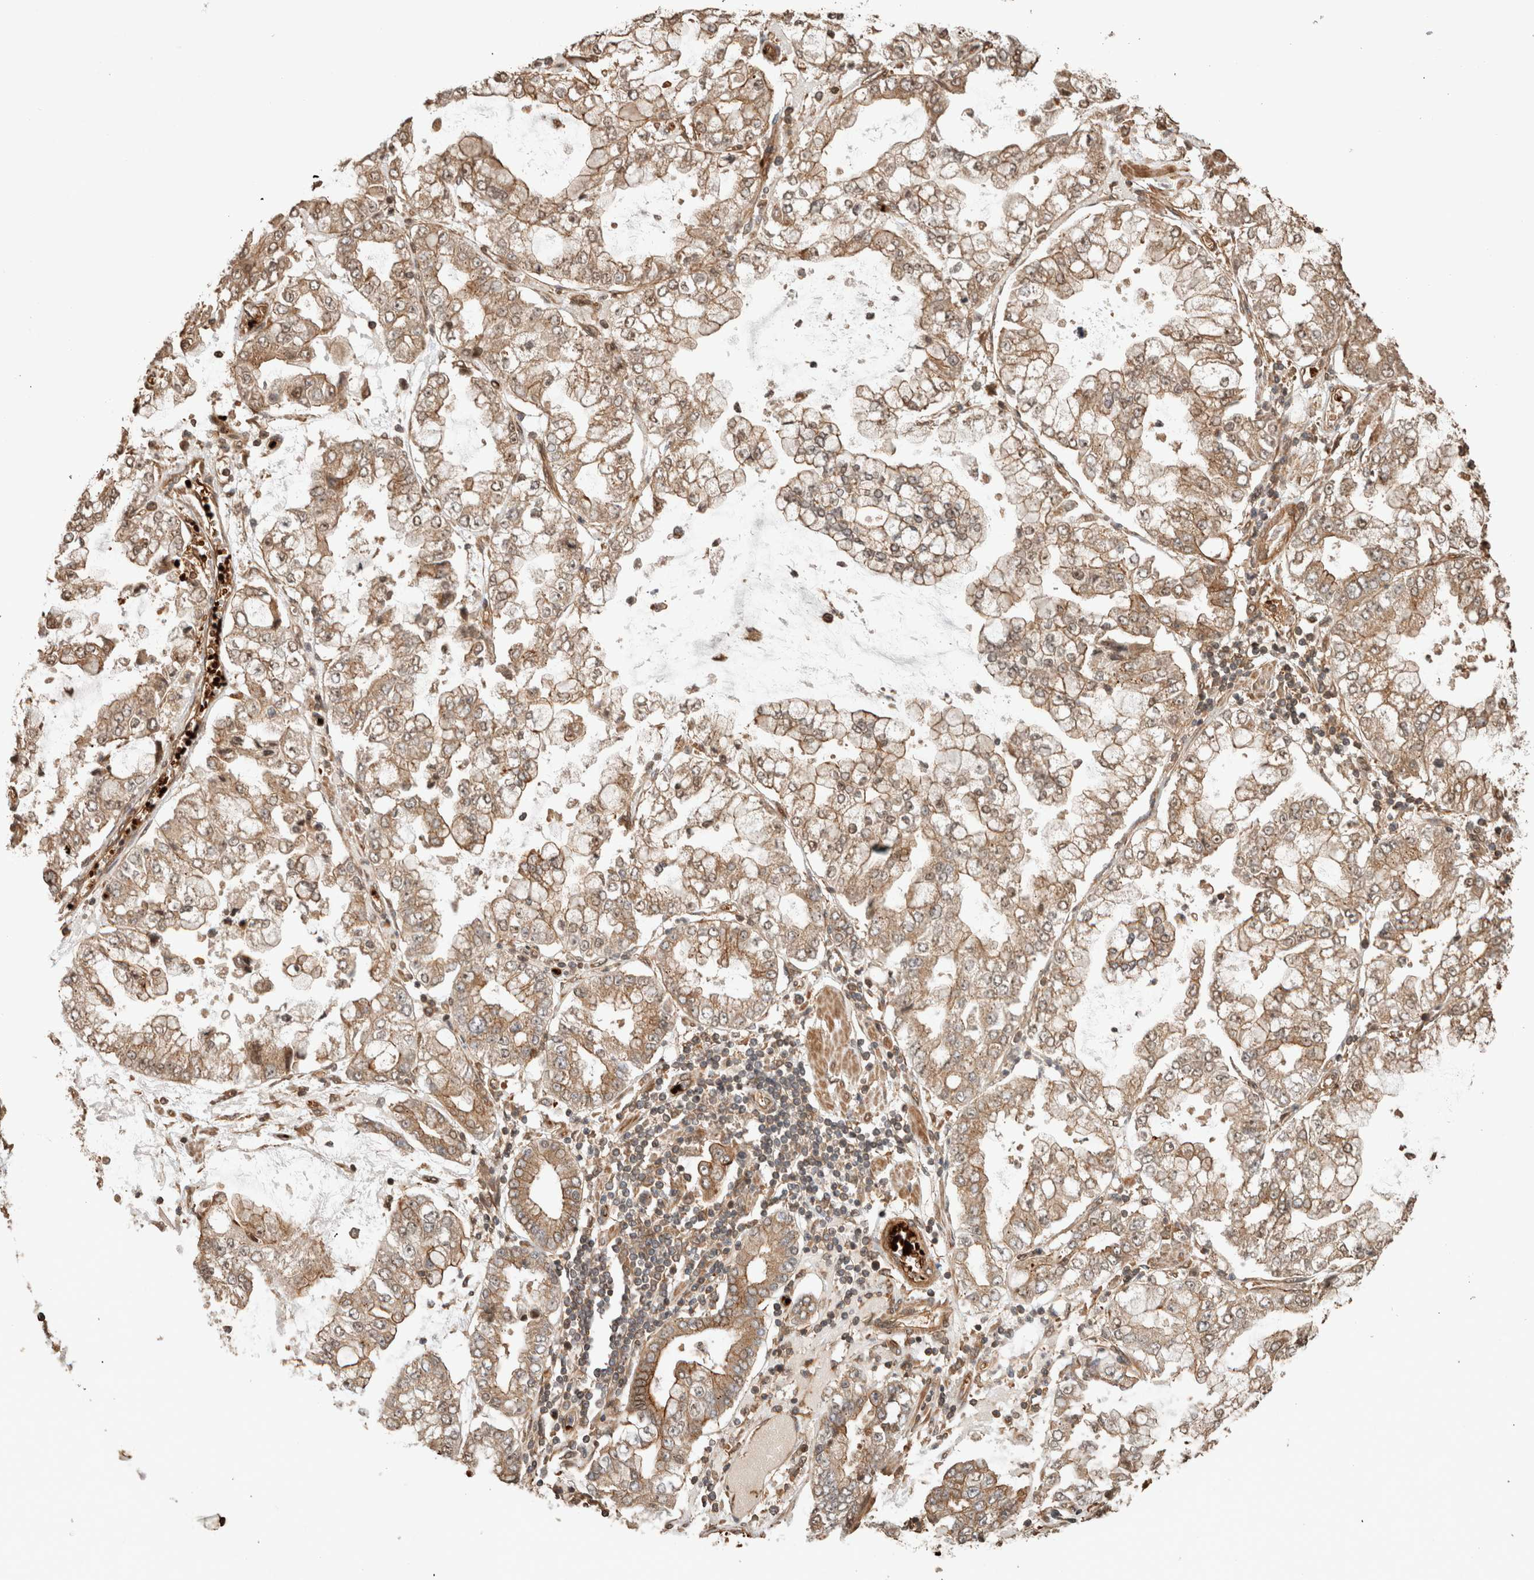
{"staining": {"intensity": "moderate", "quantity": ">75%", "location": "cytoplasmic/membranous"}, "tissue": "stomach cancer", "cell_type": "Tumor cells", "image_type": "cancer", "snomed": [{"axis": "morphology", "description": "Adenocarcinoma, NOS"}, {"axis": "topography", "description": "Stomach"}], "caption": "IHC (DAB) staining of human adenocarcinoma (stomach) exhibits moderate cytoplasmic/membranous protein expression in approximately >75% of tumor cells.", "gene": "OTUD6B", "patient": {"sex": "male", "age": 76}}